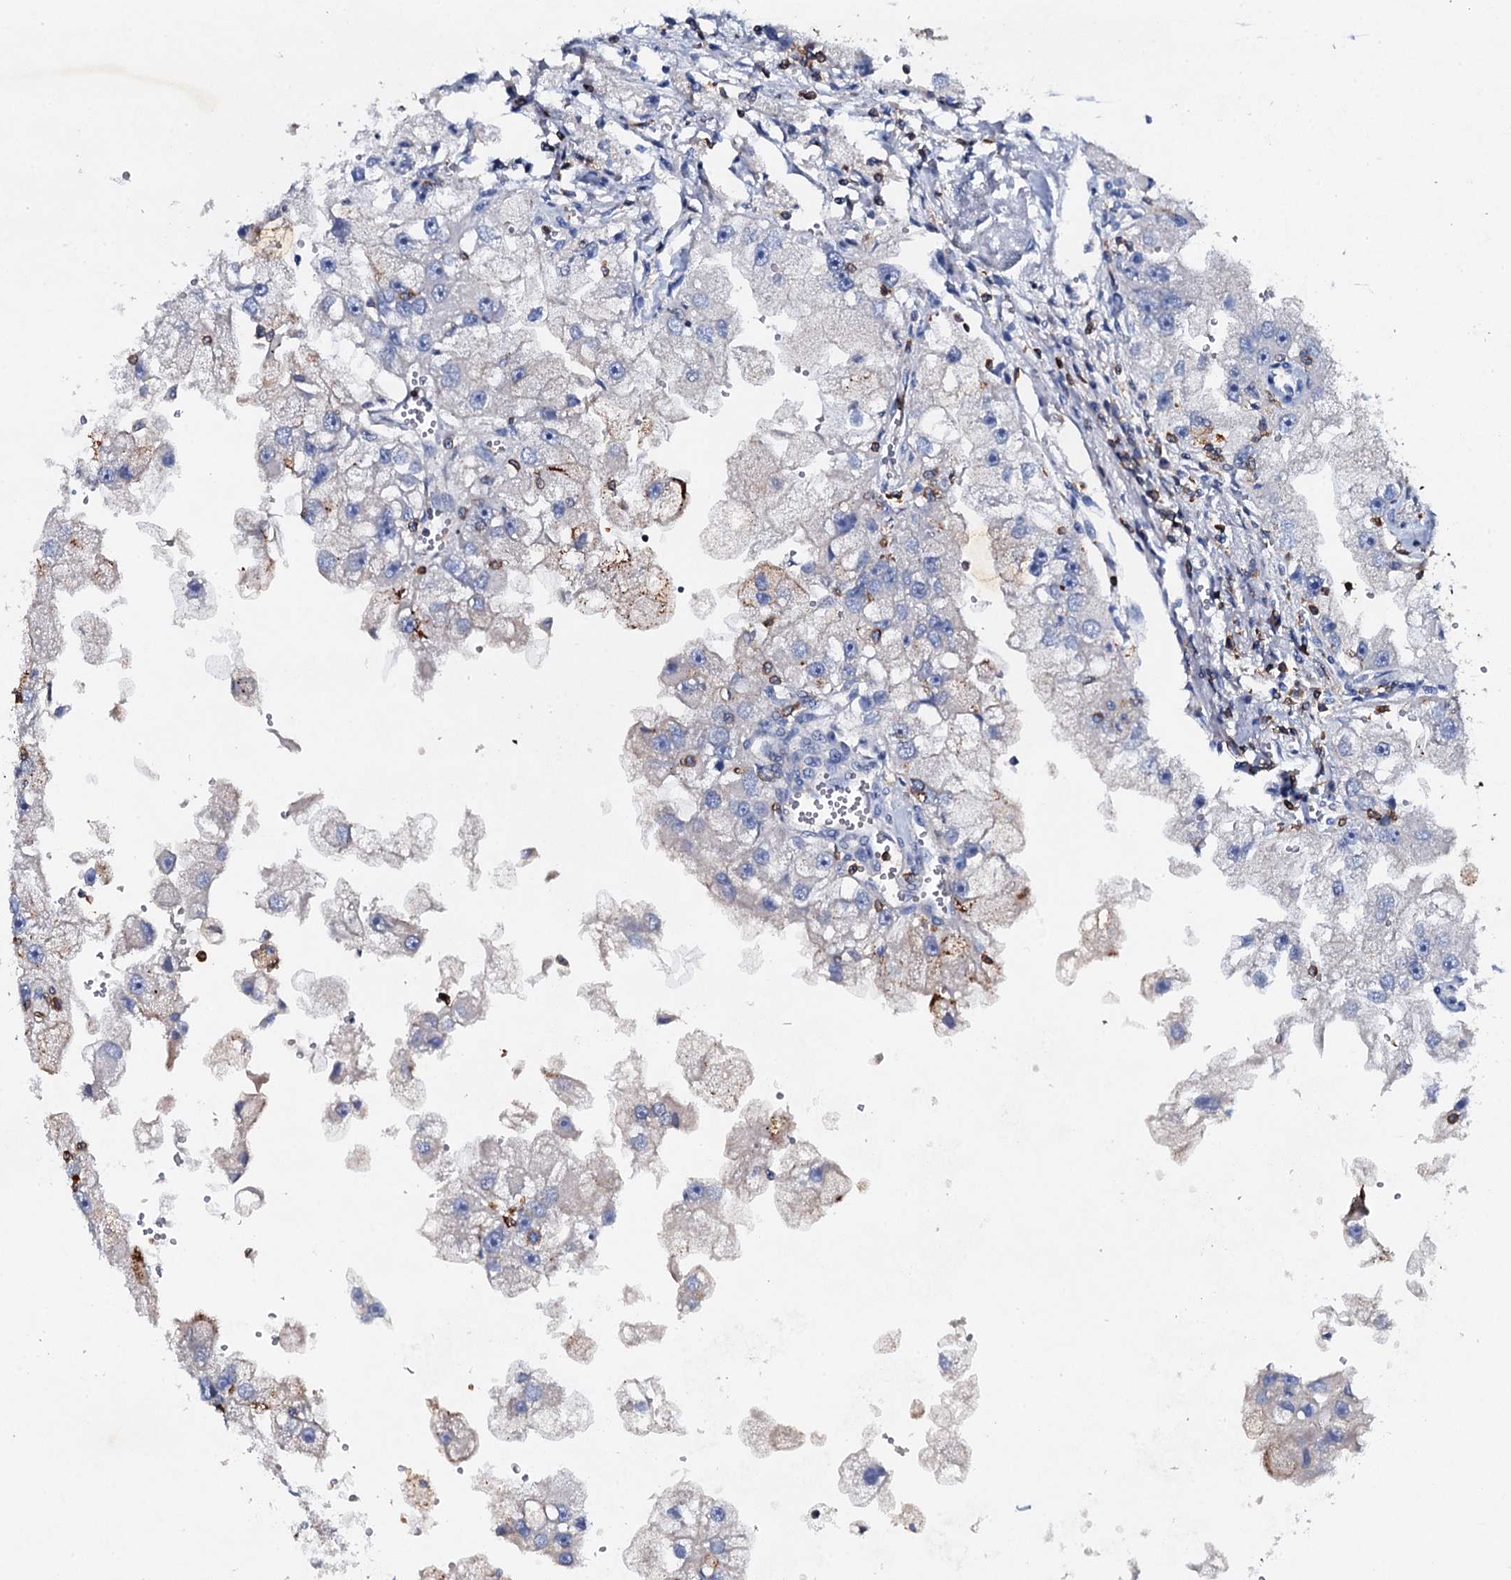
{"staining": {"intensity": "negative", "quantity": "none", "location": "none"}, "tissue": "renal cancer", "cell_type": "Tumor cells", "image_type": "cancer", "snomed": [{"axis": "morphology", "description": "Adenocarcinoma, NOS"}, {"axis": "topography", "description": "Kidney"}], "caption": "The micrograph displays no significant staining in tumor cells of renal adenocarcinoma. The staining is performed using DAB (3,3'-diaminobenzidine) brown chromogen with nuclei counter-stained in using hematoxylin.", "gene": "MS4A4E", "patient": {"sex": "male", "age": 63}}